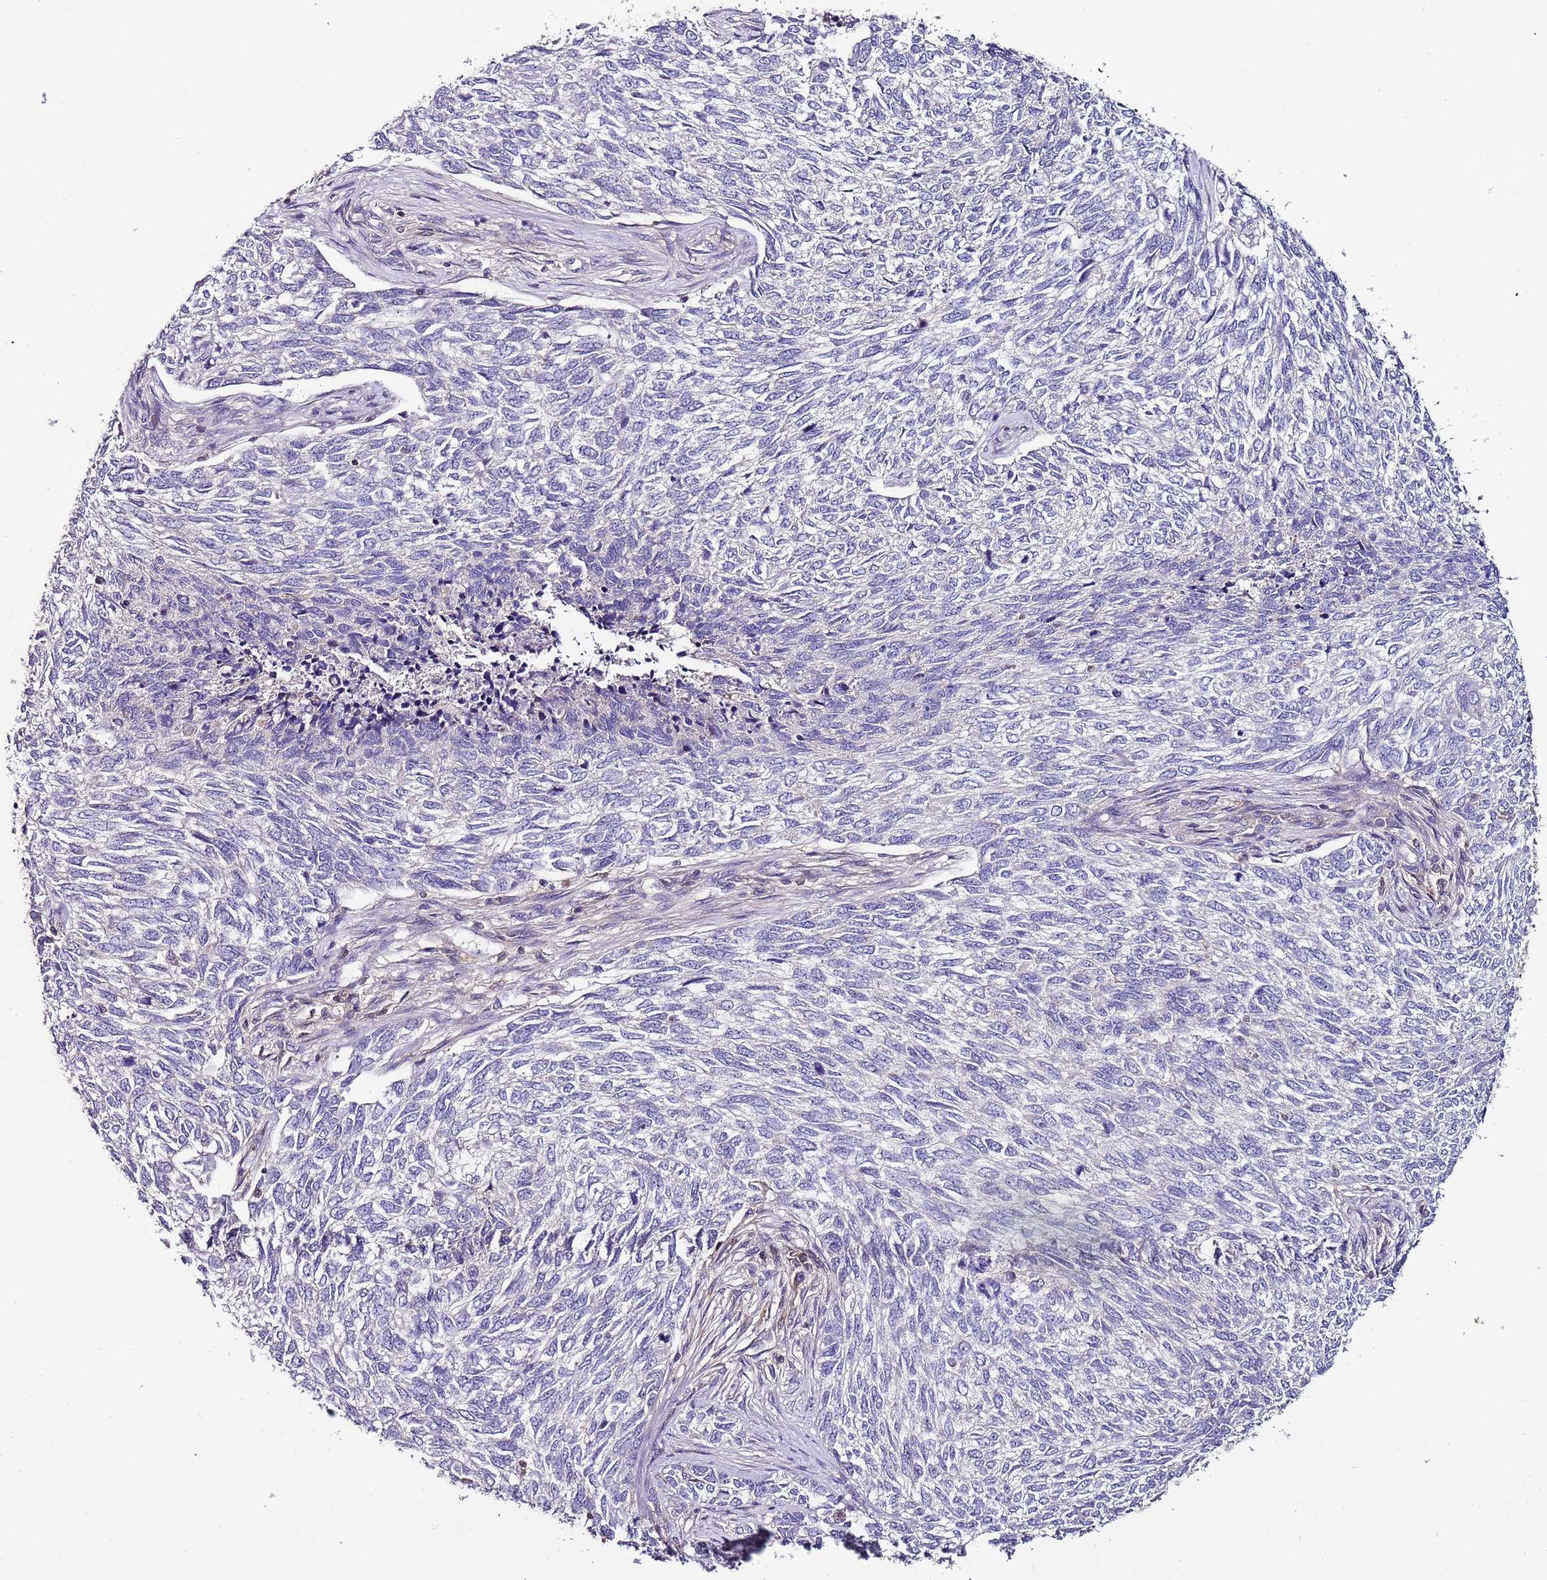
{"staining": {"intensity": "negative", "quantity": "none", "location": "none"}, "tissue": "skin cancer", "cell_type": "Tumor cells", "image_type": "cancer", "snomed": [{"axis": "morphology", "description": "Basal cell carcinoma"}, {"axis": "topography", "description": "Skin"}], "caption": "Protein analysis of skin basal cell carcinoma displays no significant staining in tumor cells.", "gene": "IGIP", "patient": {"sex": "female", "age": 65}}